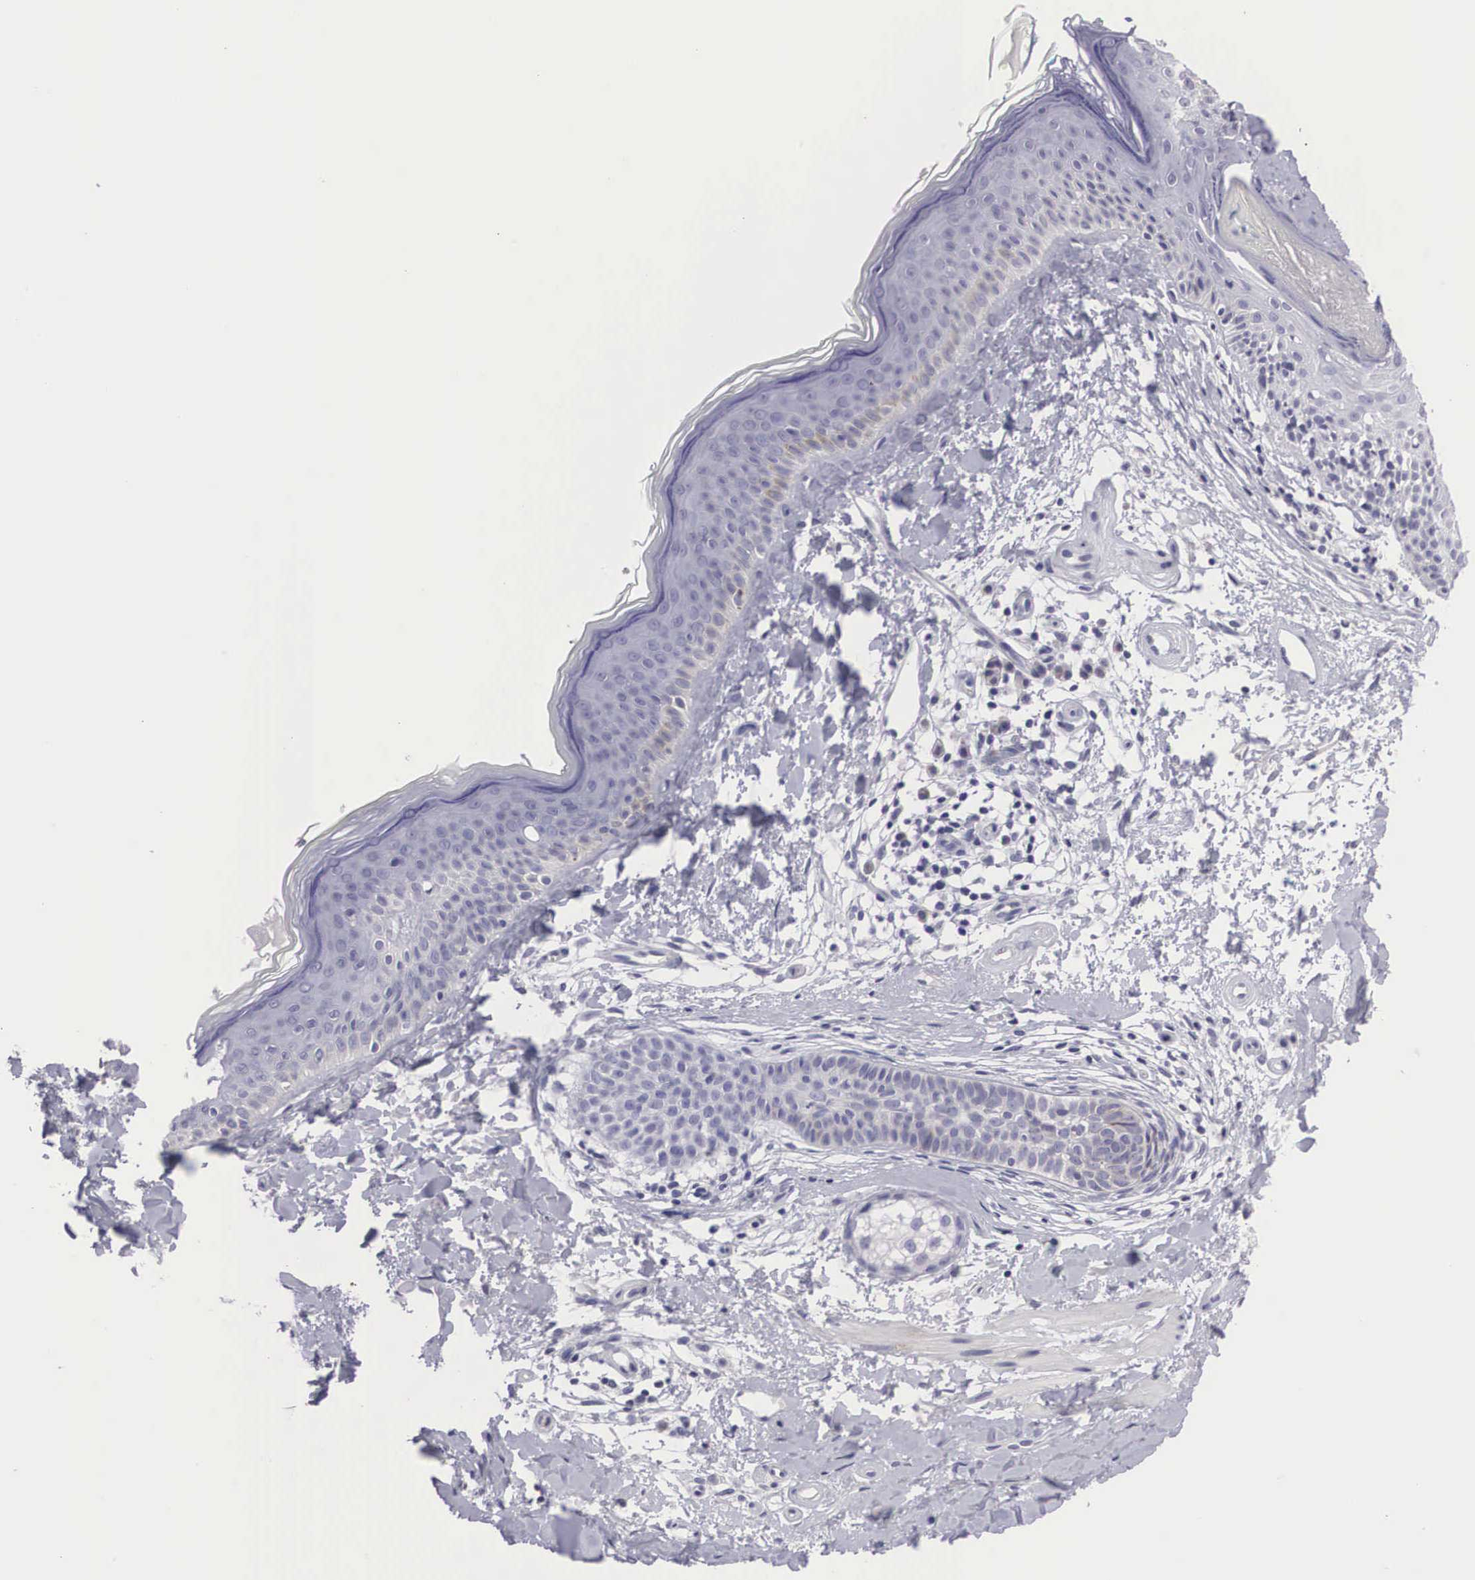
{"staining": {"intensity": "negative", "quantity": "none", "location": "none"}, "tissue": "skin", "cell_type": "Fibroblasts", "image_type": "normal", "snomed": [{"axis": "morphology", "description": "Normal tissue, NOS"}, {"axis": "topography", "description": "Skin"}], "caption": "High power microscopy image of an IHC micrograph of benign skin, revealing no significant staining in fibroblasts. (DAB IHC with hematoxylin counter stain).", "gene": "ARMCX3", "patient": {"sex": "male", "age": 86}}